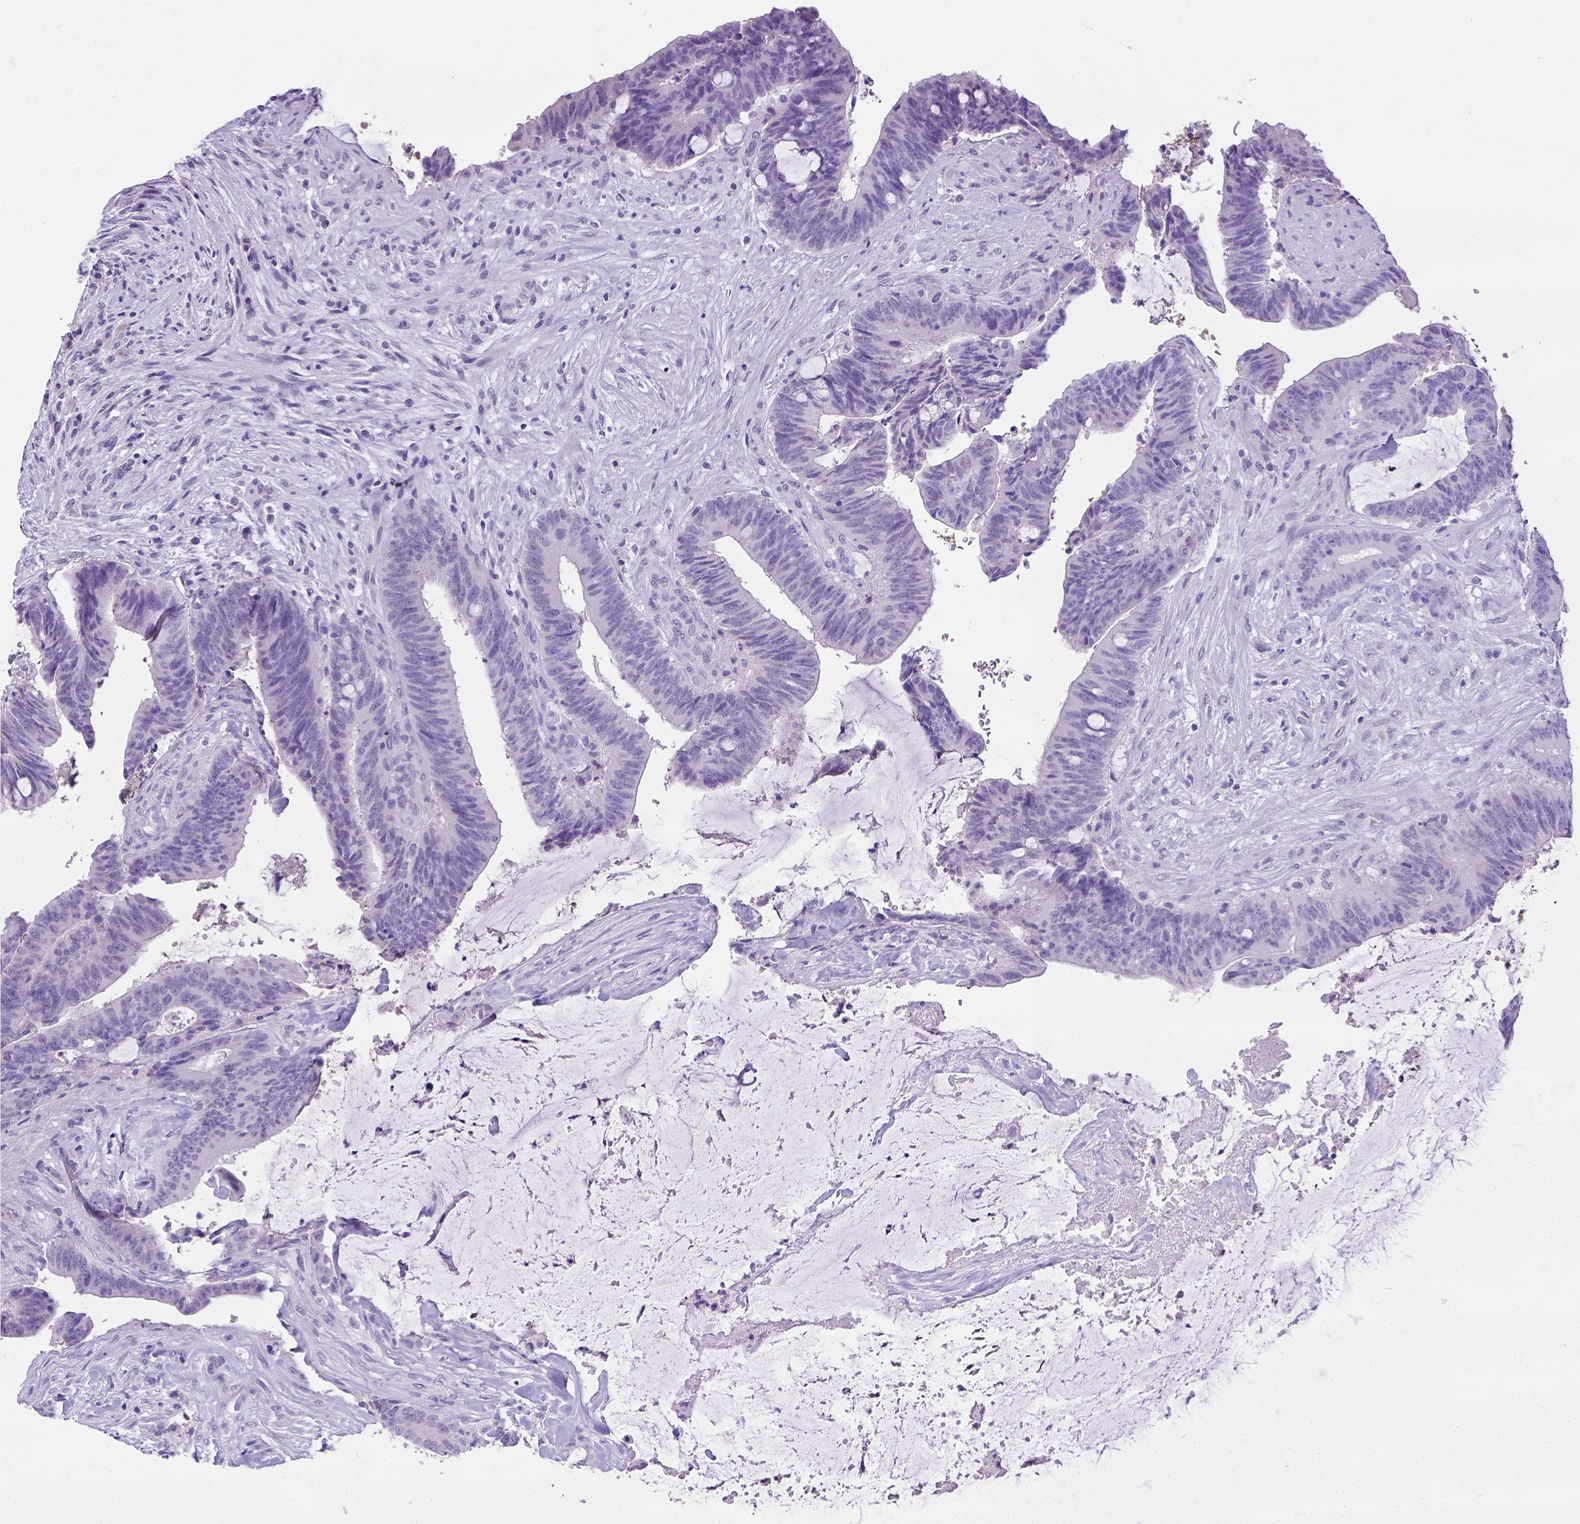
{"staining": {"intensity": "negative", "quantity": "none", "location": "none"}, "tissue": "colorectal cancer", "cell_type": "Tumor cells", "image_type": "cancer", "snomed": [{"axis": "morphology", "description": "Adenocarcinoma, NOS"}, {"axis": "topography", "description": "Colon"}], "caption": "Image shows no significant protein expression in tumor cells of colorectal adenocarcinoma.", "gene": "ESR1", "patient": {"sex": "female", "age": 43}}